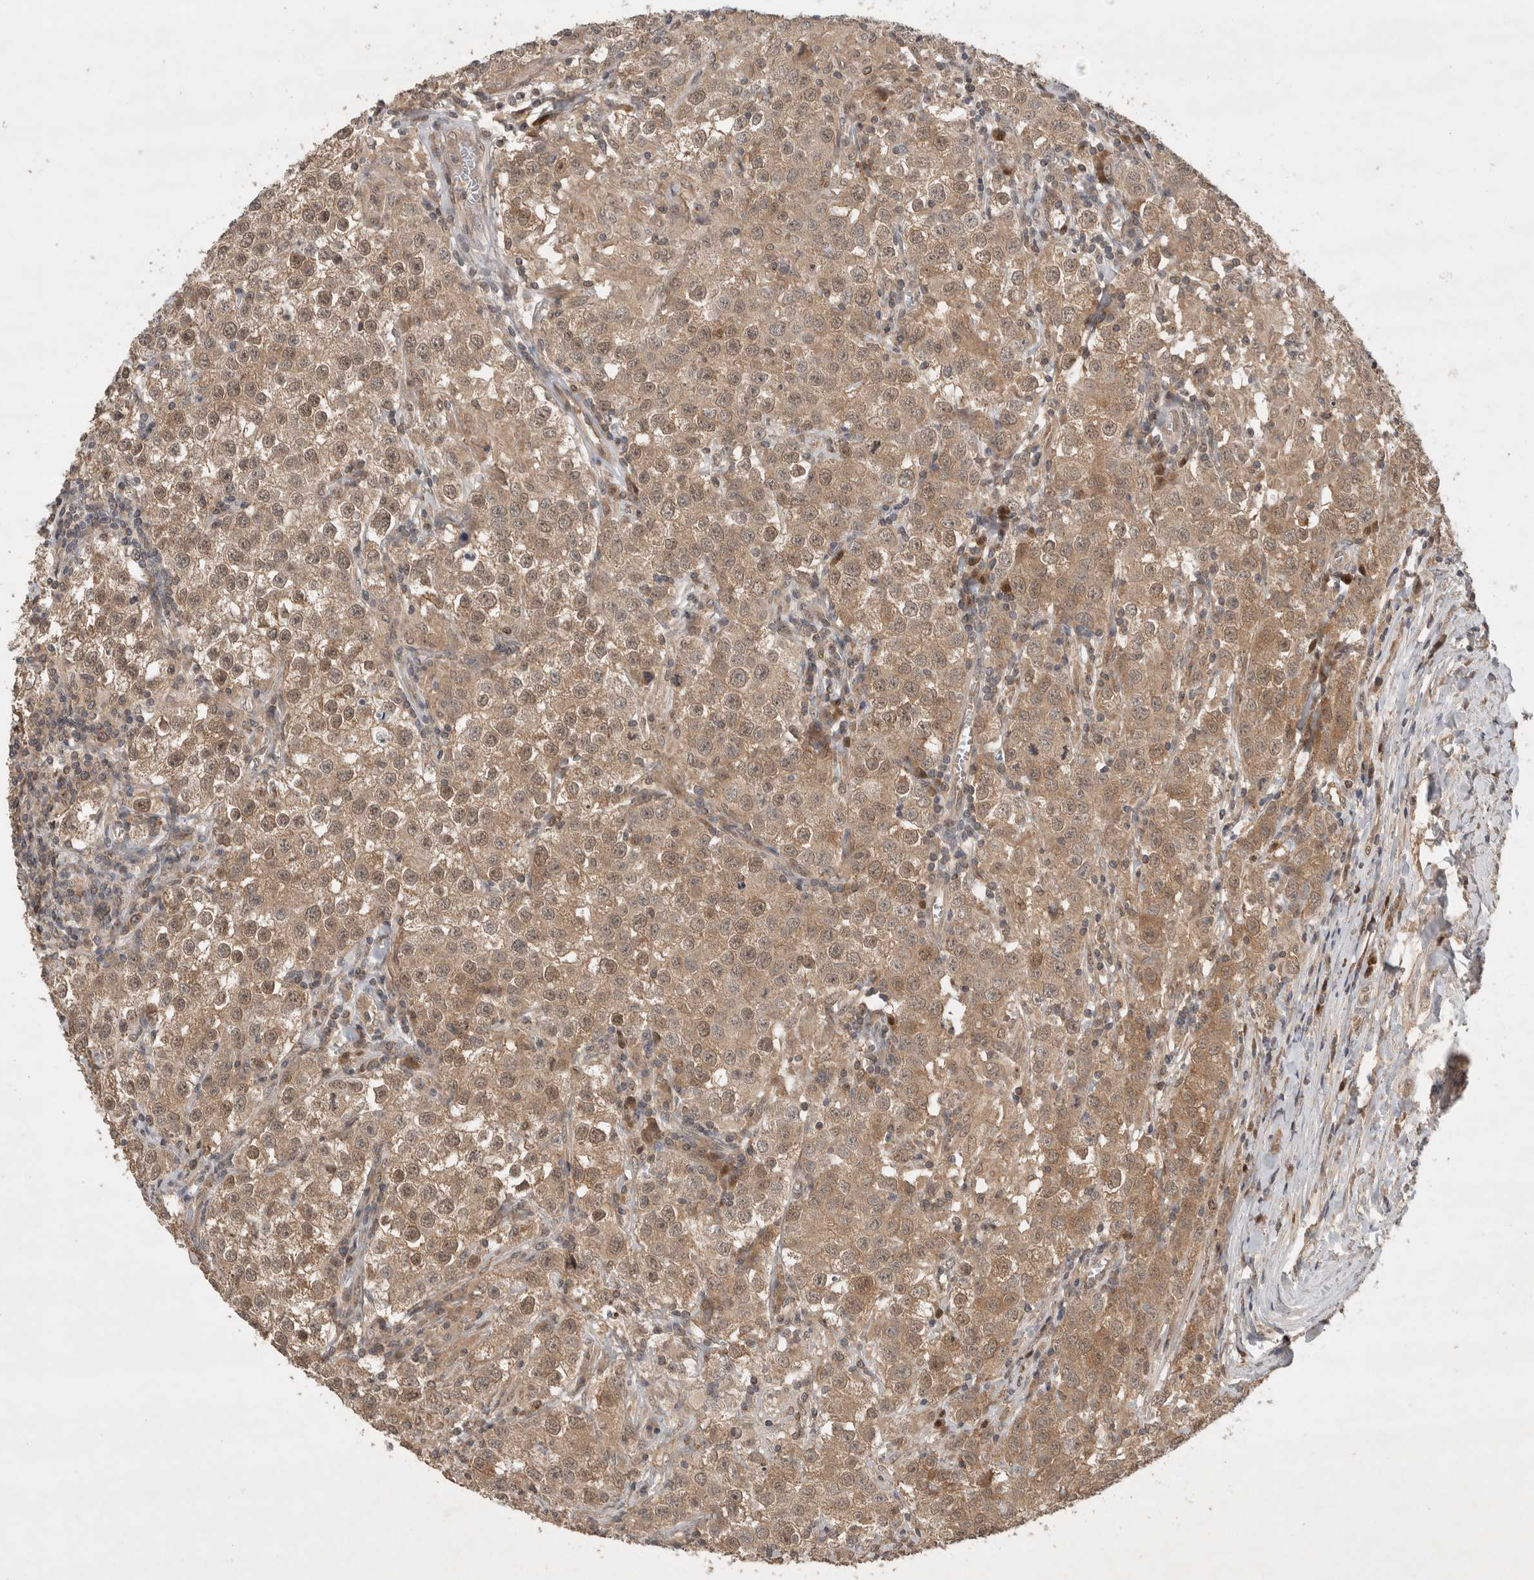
{"staining": {"intensity": "moderate", "quantity": ">75%", "location": "cytoplasmic/membranous,nuclear"}, "tissue": "testis cancer", "cell_type": "Tumor cells", "image_type": "cancer", "snomed": [{"axis": "morphology", "description": "Seminoma, NOS"}, {"axis": "morphology", "description": "Carcinoma, Embryonal, NOS"}, {"axis": "topography", "description": "Testis"}], "caption": "Human testis cancer (seminoma) stained for a protein (brown) shows moderate cytoplasmic/membranous and nuclear positive positivity in approximately >75% of tumor cells.", "gene": "OTUD7B", "patient": {"sex": "male", "age": 43}}